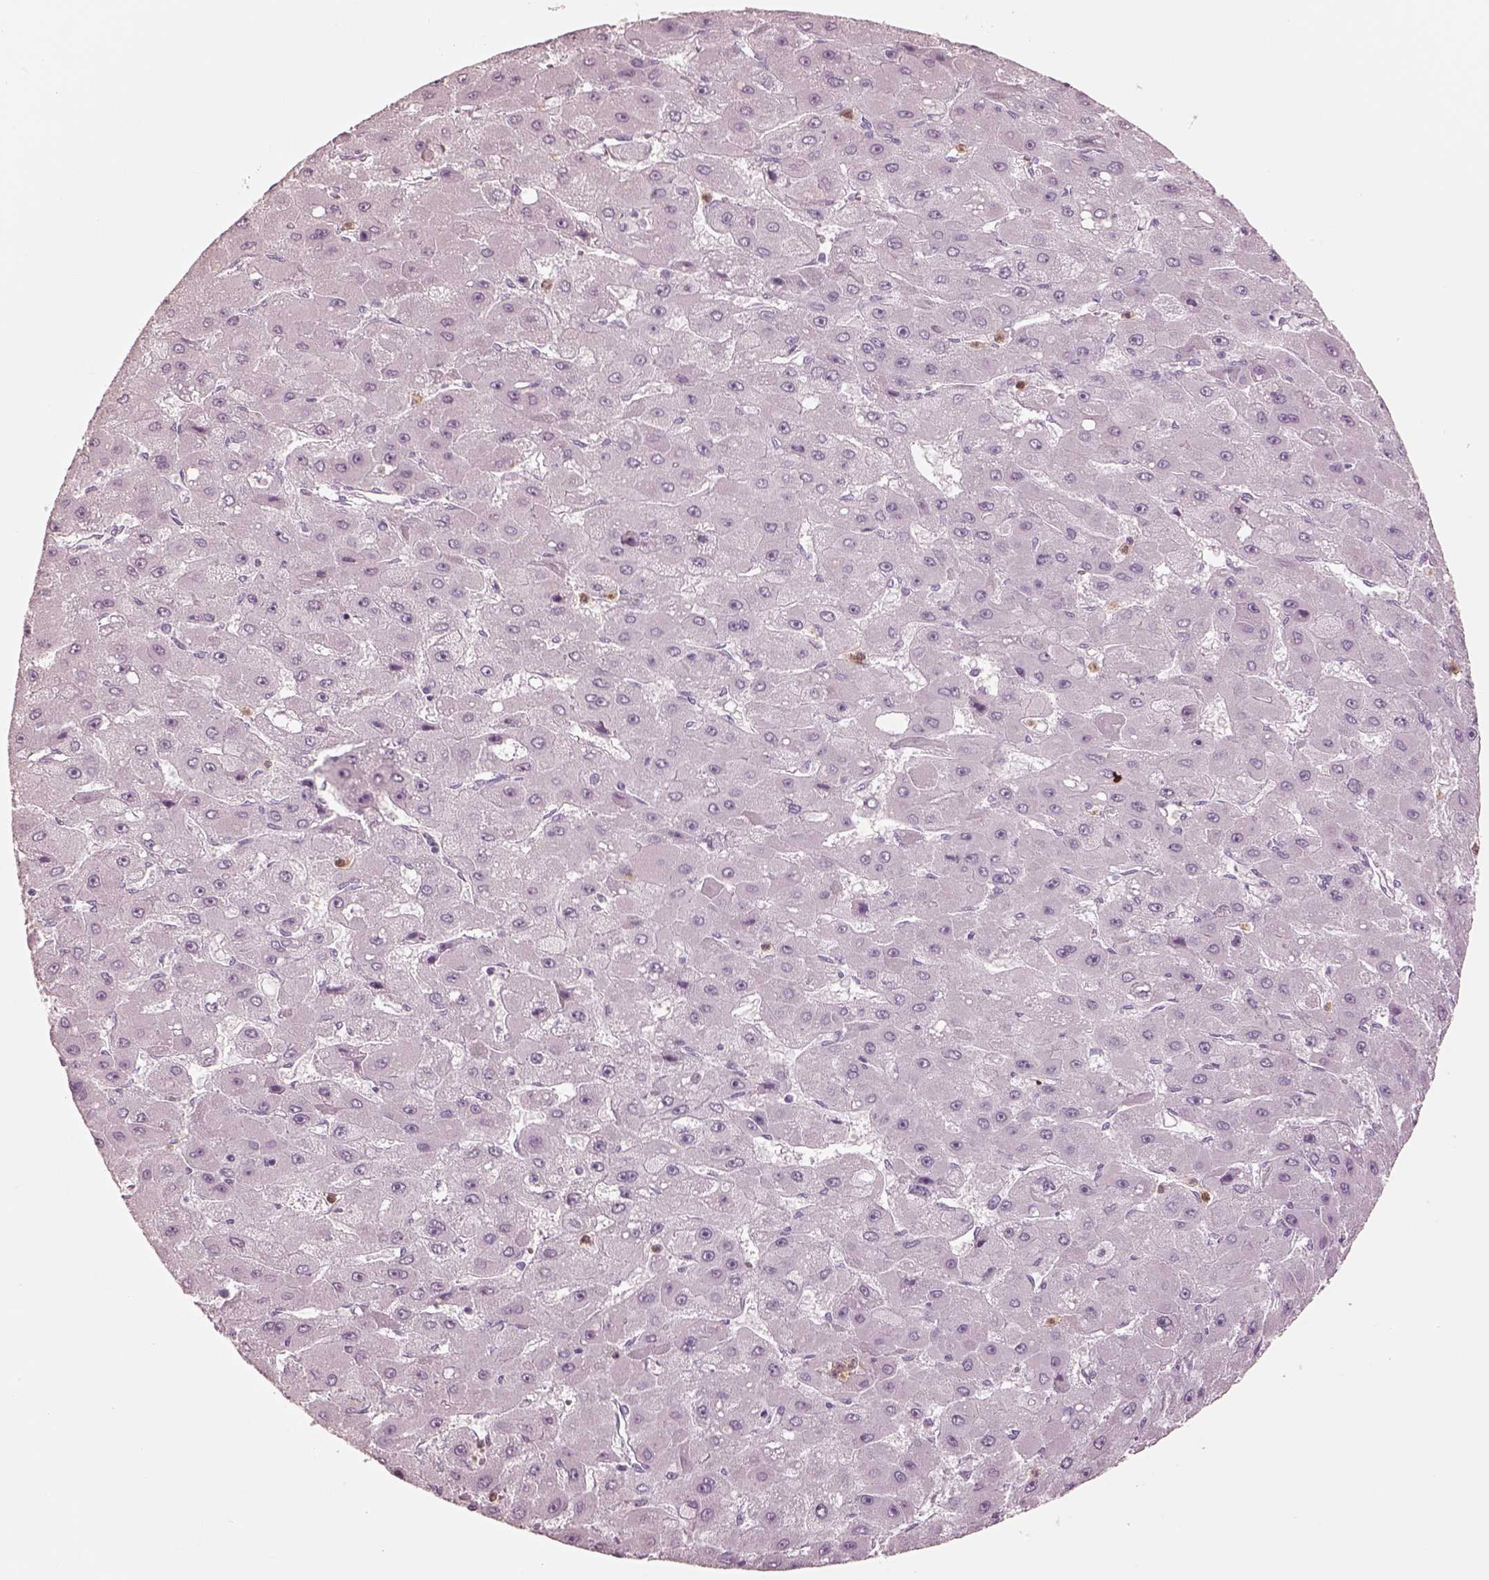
{"staining": {"intensity": "negative", "quantity": "none", "location": "none"}, "tissue": "liver cancer", "cell_type": "Tumor cells", "image_type": "cancer", "snomed": [{"axis": "morphology", "description": "Carcinoma, Hepatocellular, NOS"}, {"axis": "topography", "description": "Liver"}], "caption": "Immunohistochemistry (IHC) image of hepatocellular carcinoma (liver) stained for a protein (brown), which exhibits no staining in tumor cells. (IHC, brightfield microscopy, high magnification).", "gene": "ELANE", "patient": {"sex": "female", "age": 25}}